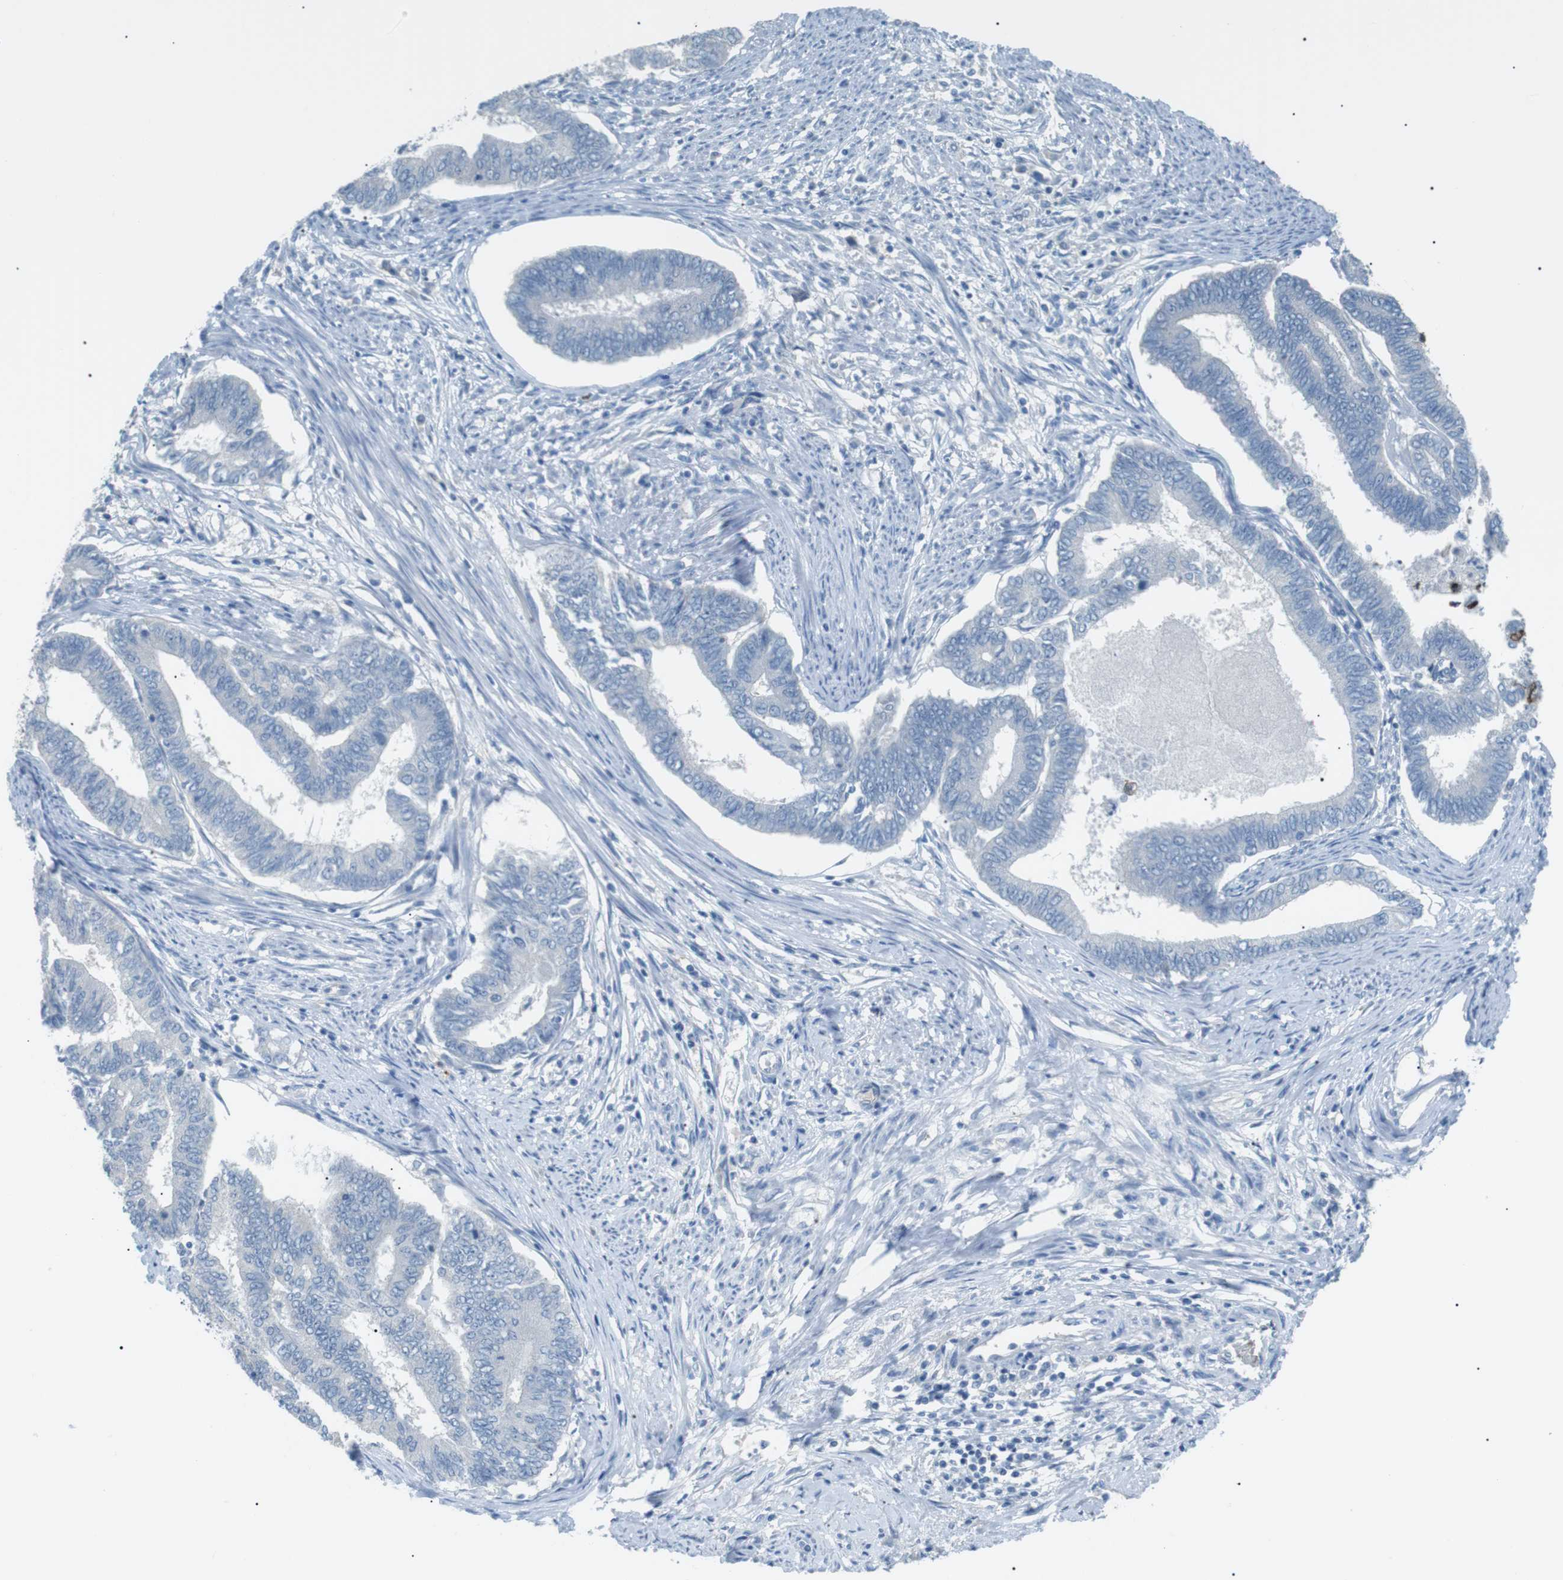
{"staining": {"intensity": "negative", "quantity": "none", "location": "none"}, "tissue": "endometrial cancer", "cell_type": "Tumor cells", "image_type": "cancer", "snomed": [{"axis": "morphology", "description": "Adenocarcinoma, NOS"}, {"axis": "topography", "description": "Endometrium"}], "caption": "A histopathology image of human endometrial adenocarcinoma is negative for staining in tumor cells.", "gene": "CDH26", "patient": {"sex": "female", "age": 86}}